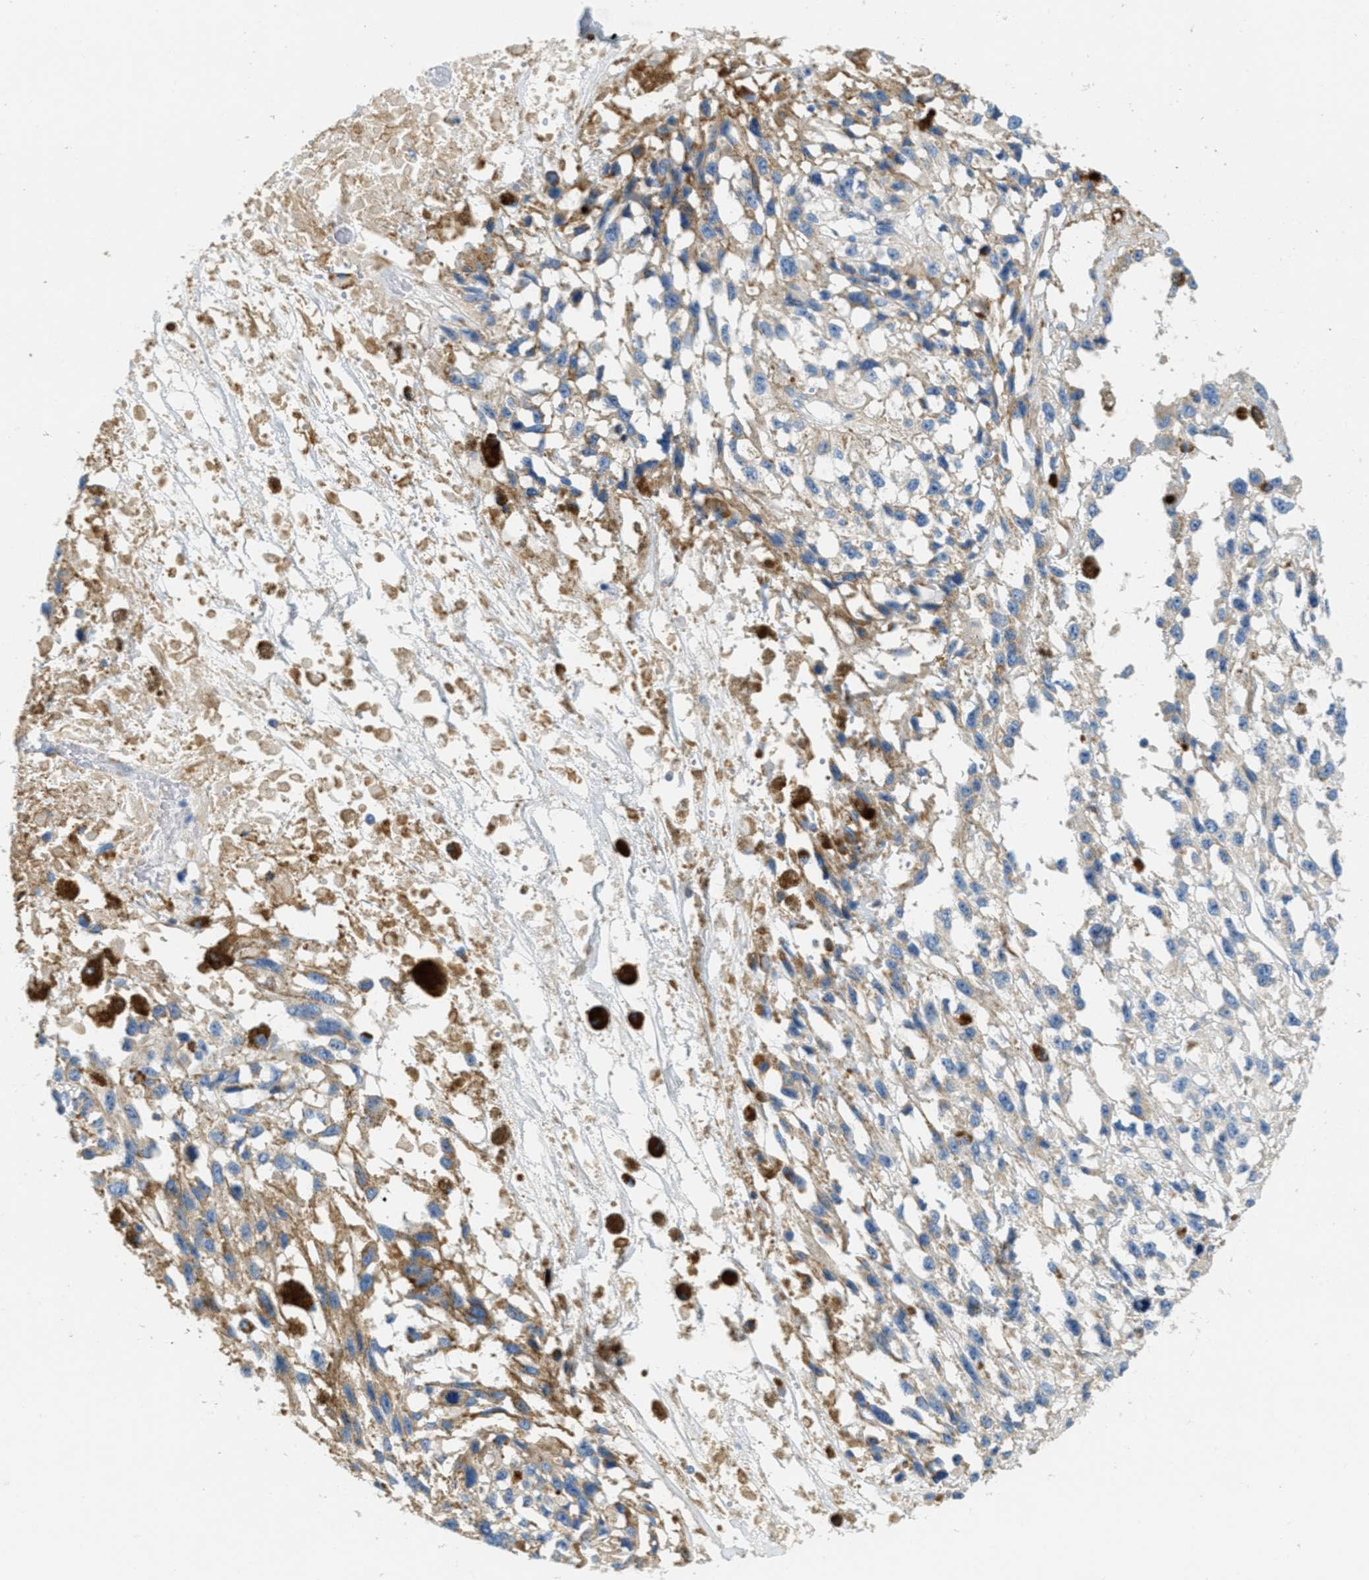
{"staining": {"intensity": "negative", "quantity": "none", "location": "none"}, "tissue": "melanoma", "cell_type": "Tumor cells", "image_type": "cancer", "snomed": [{"axis": "morphology", "description": "Malignant melanoma, Metastatic site"}, {"axis": "topography", "description": "Lymph node"}], "caption": "DAB (3,3'-diaminobenzidine) immunohistochemical staining of melanoma shows no significant staining in tumor cells. The staining is performed using DAB brown chromogen with nuclei counter-stained in using hematoxylin.", "gene": "CA4", "patient": {"sex": "male", "age": 59}}